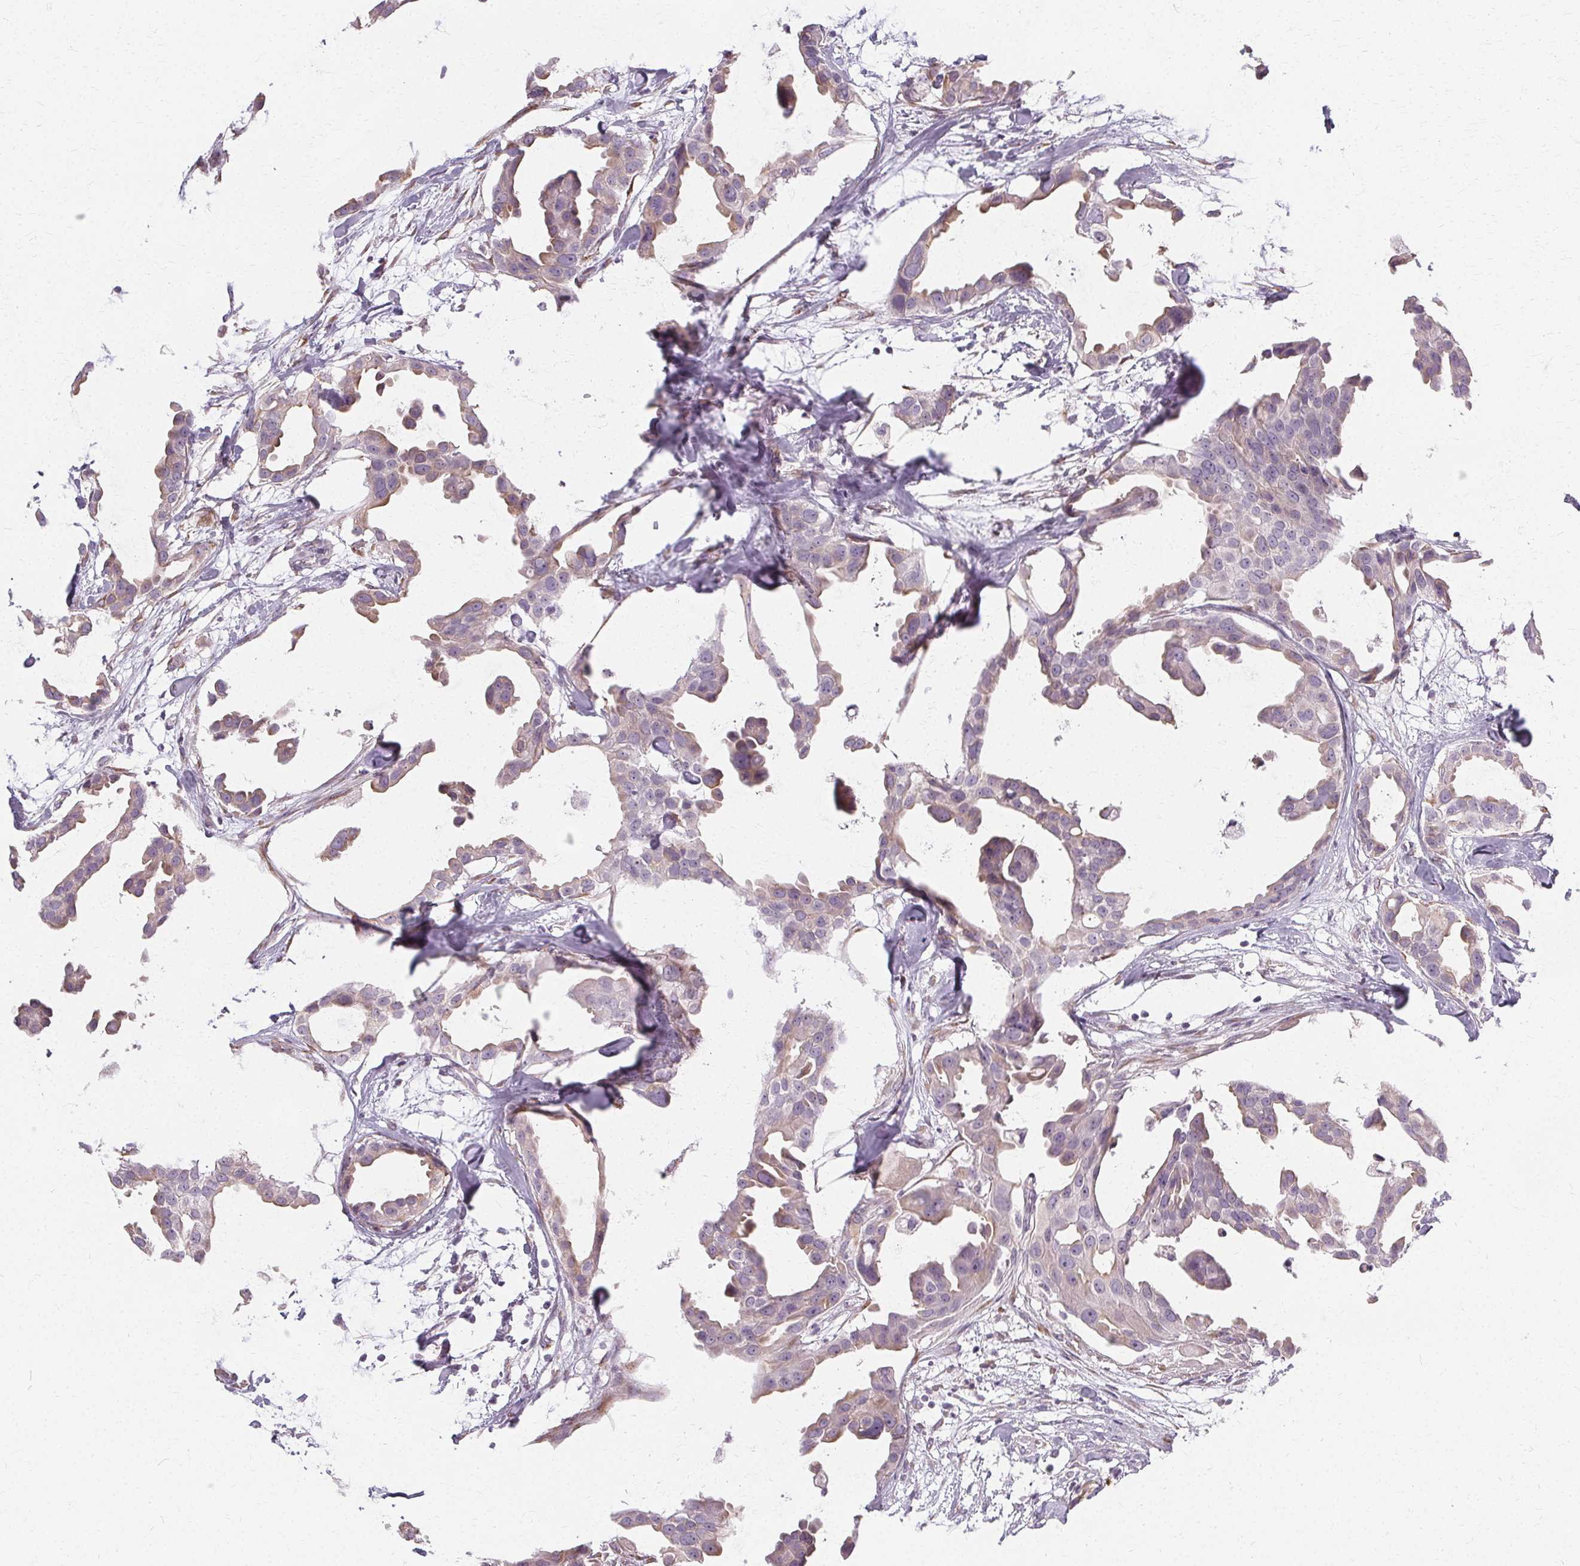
{"staining": {"intensity": "negative", "quantity": "none", "location": "none"}, "tissue": "breast cancer", "cell_type": "Tumor cells", "image_type": "cancer", "snomed": [{"axis": "morphology", "description": "Duct carcinoma"}, {"axis": "topography", "description": "Breast"}], "caption": "Micrograph shows no significant protein staining in tumor cells of breast cancer (invasive ductal carcinoma). (DAB IHC with hematoxylin counter stain).", "gene": "FCRL3", "patient": {"sex": "female", "age": 38}}